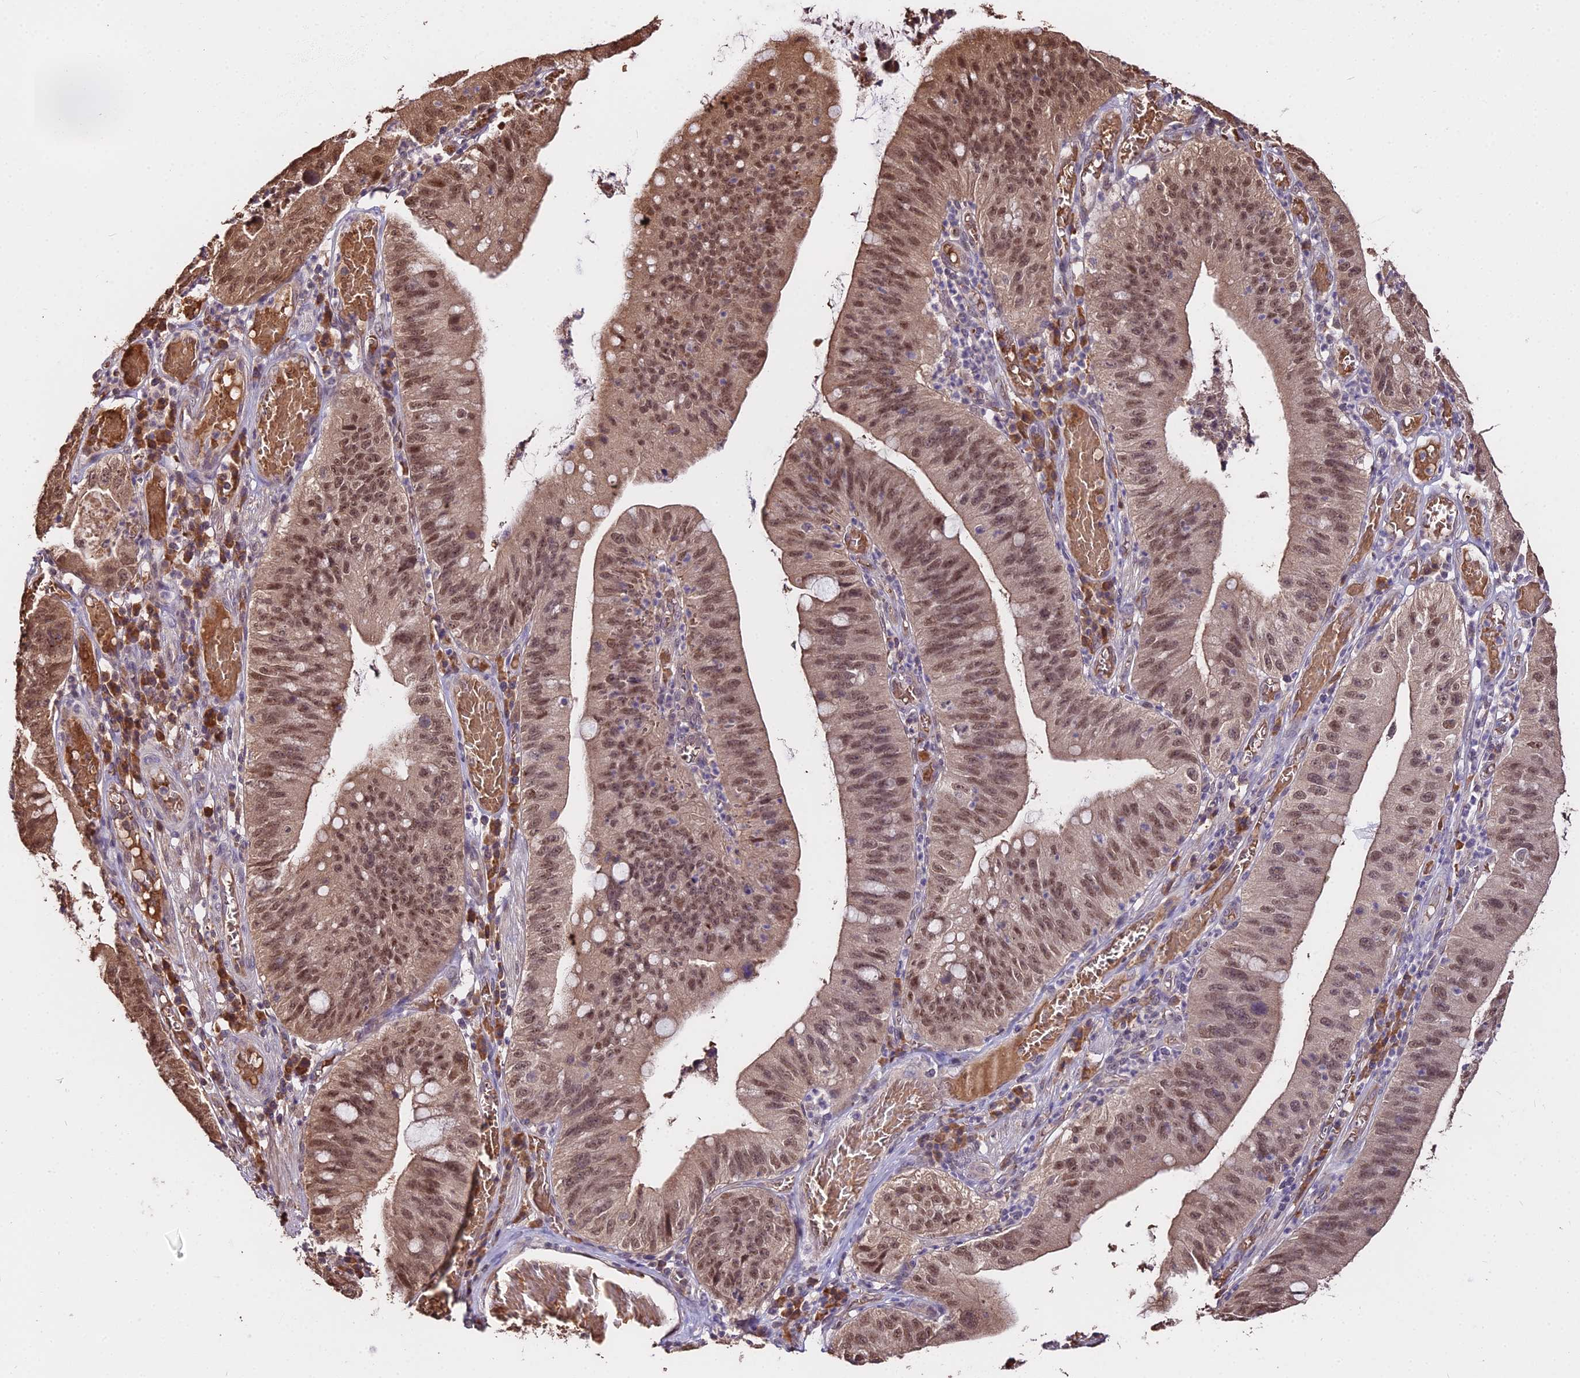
{"staining": {"intensity": "moderate", "quantity": ">75%", "location": "cytoplasmic/membranous,nuclear"}, "tissue": "stomach cancer", "cell_type": "Tumor cells", "image_type": "cancer", "snomed": [{"axis": "morphology", "description": "Adenocarcinoma, NOS"}, {"axis": "topography", "description": "Stomach"}], "caption": "Brown immunohistochemical staining in stomach cancer shows moderate cytoplasmic/membranous and nuclear staining in about >75% of tumor cells. The staining is performed using DAB brown chromogen to label protein expression. The nuclei are counter-stained blue using hematoxylin.", "gene": "ZDBF2", "patient": {"sex": "male", "age": 59}}